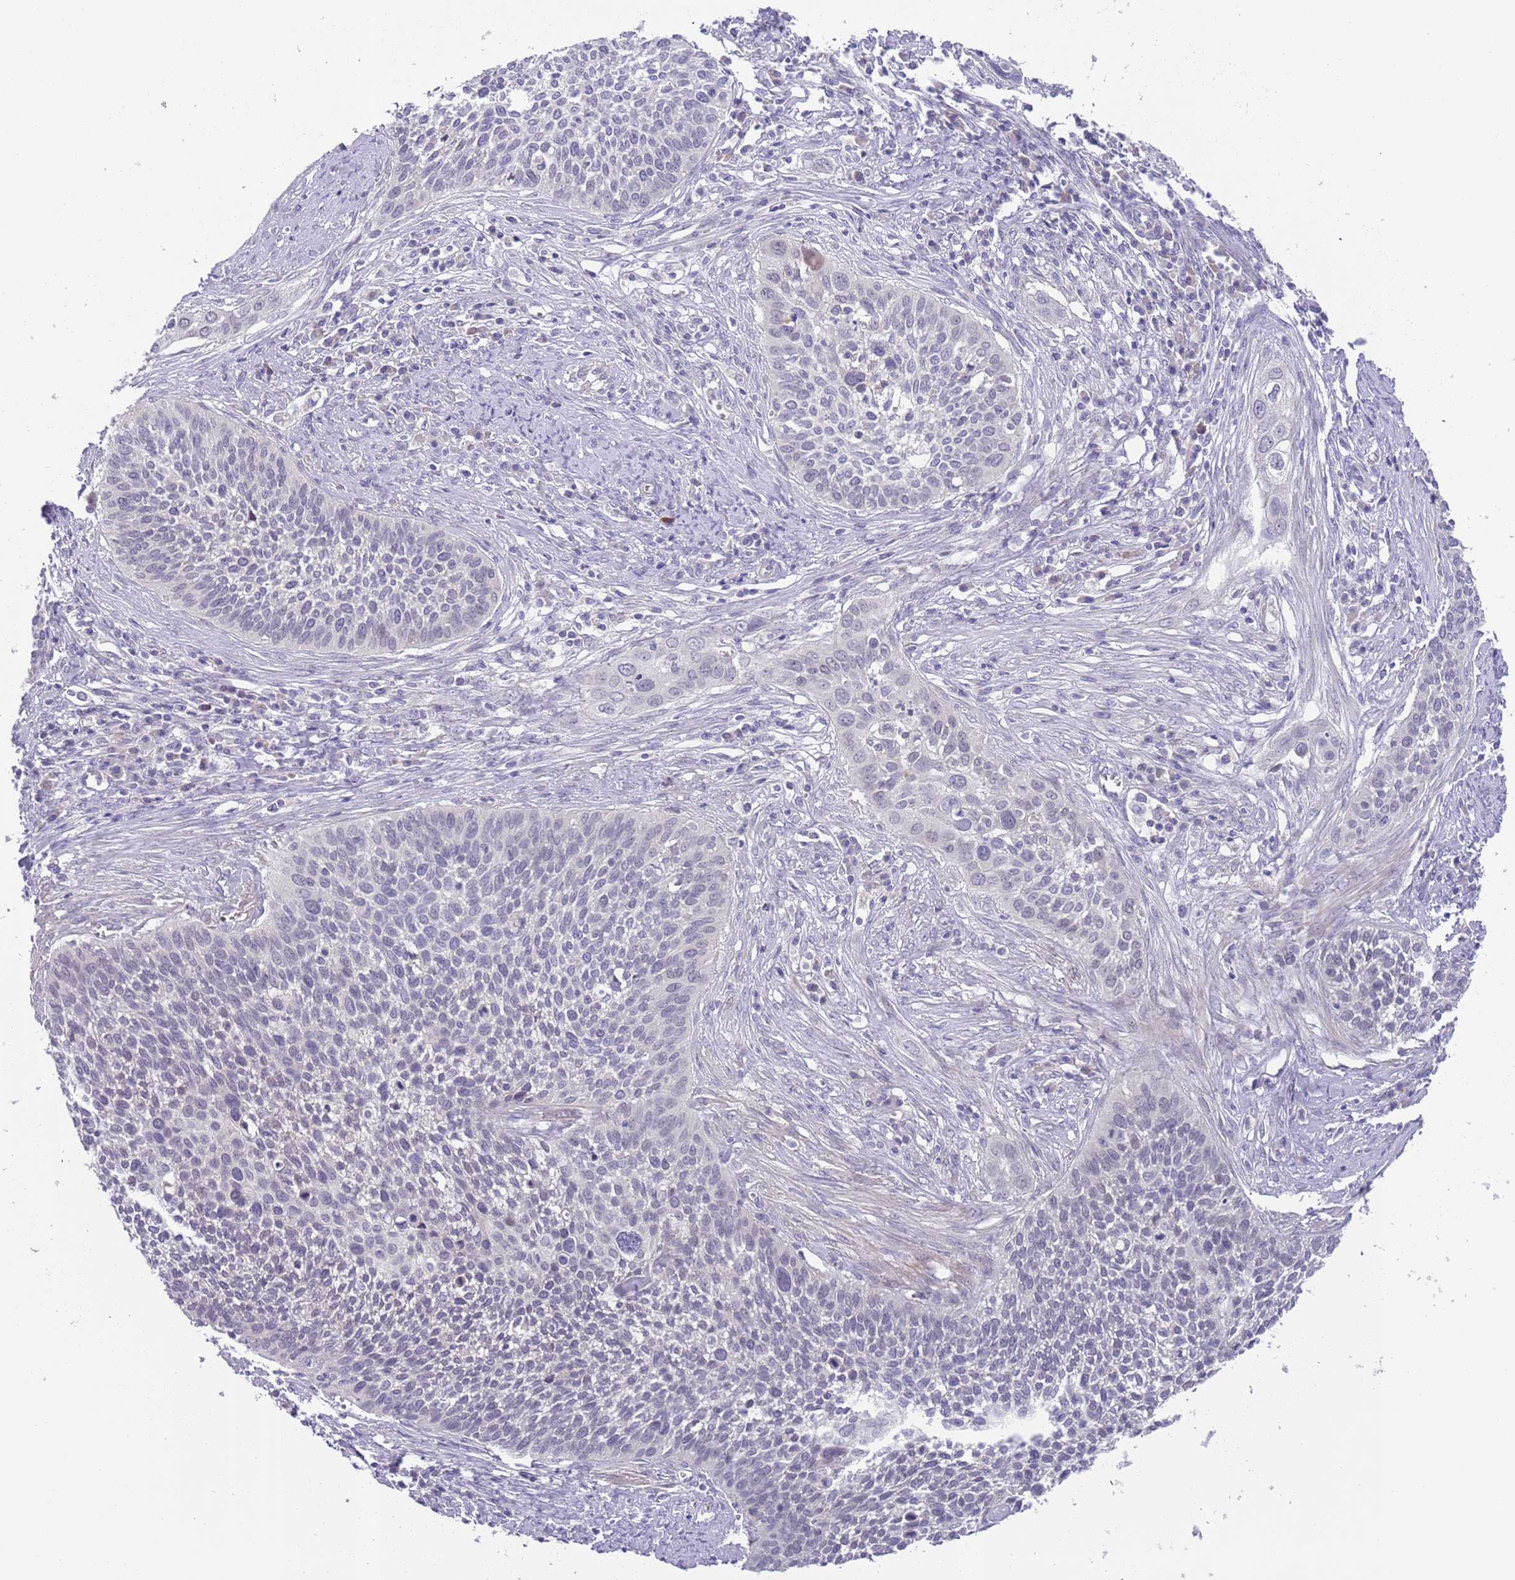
{"staining": {"intensity": "negative", "quantity": "none", "location": "none"}, "tissue": "cervical cancer", "cell_type": "Tumor cells", "image_type": "cancer", "snomed": [{"axis": "morphology", "description": "Squamous cell carcinoma, NOS"}, {"axis": "topography", "description": "Cervix"}], "caption": "Immunohistochemistry of human squamous cell carcinoma (cervical) displays no staining in tumor cells.", "gene": "PRAC1", "patient": {"sex": "female", "age": 34}}